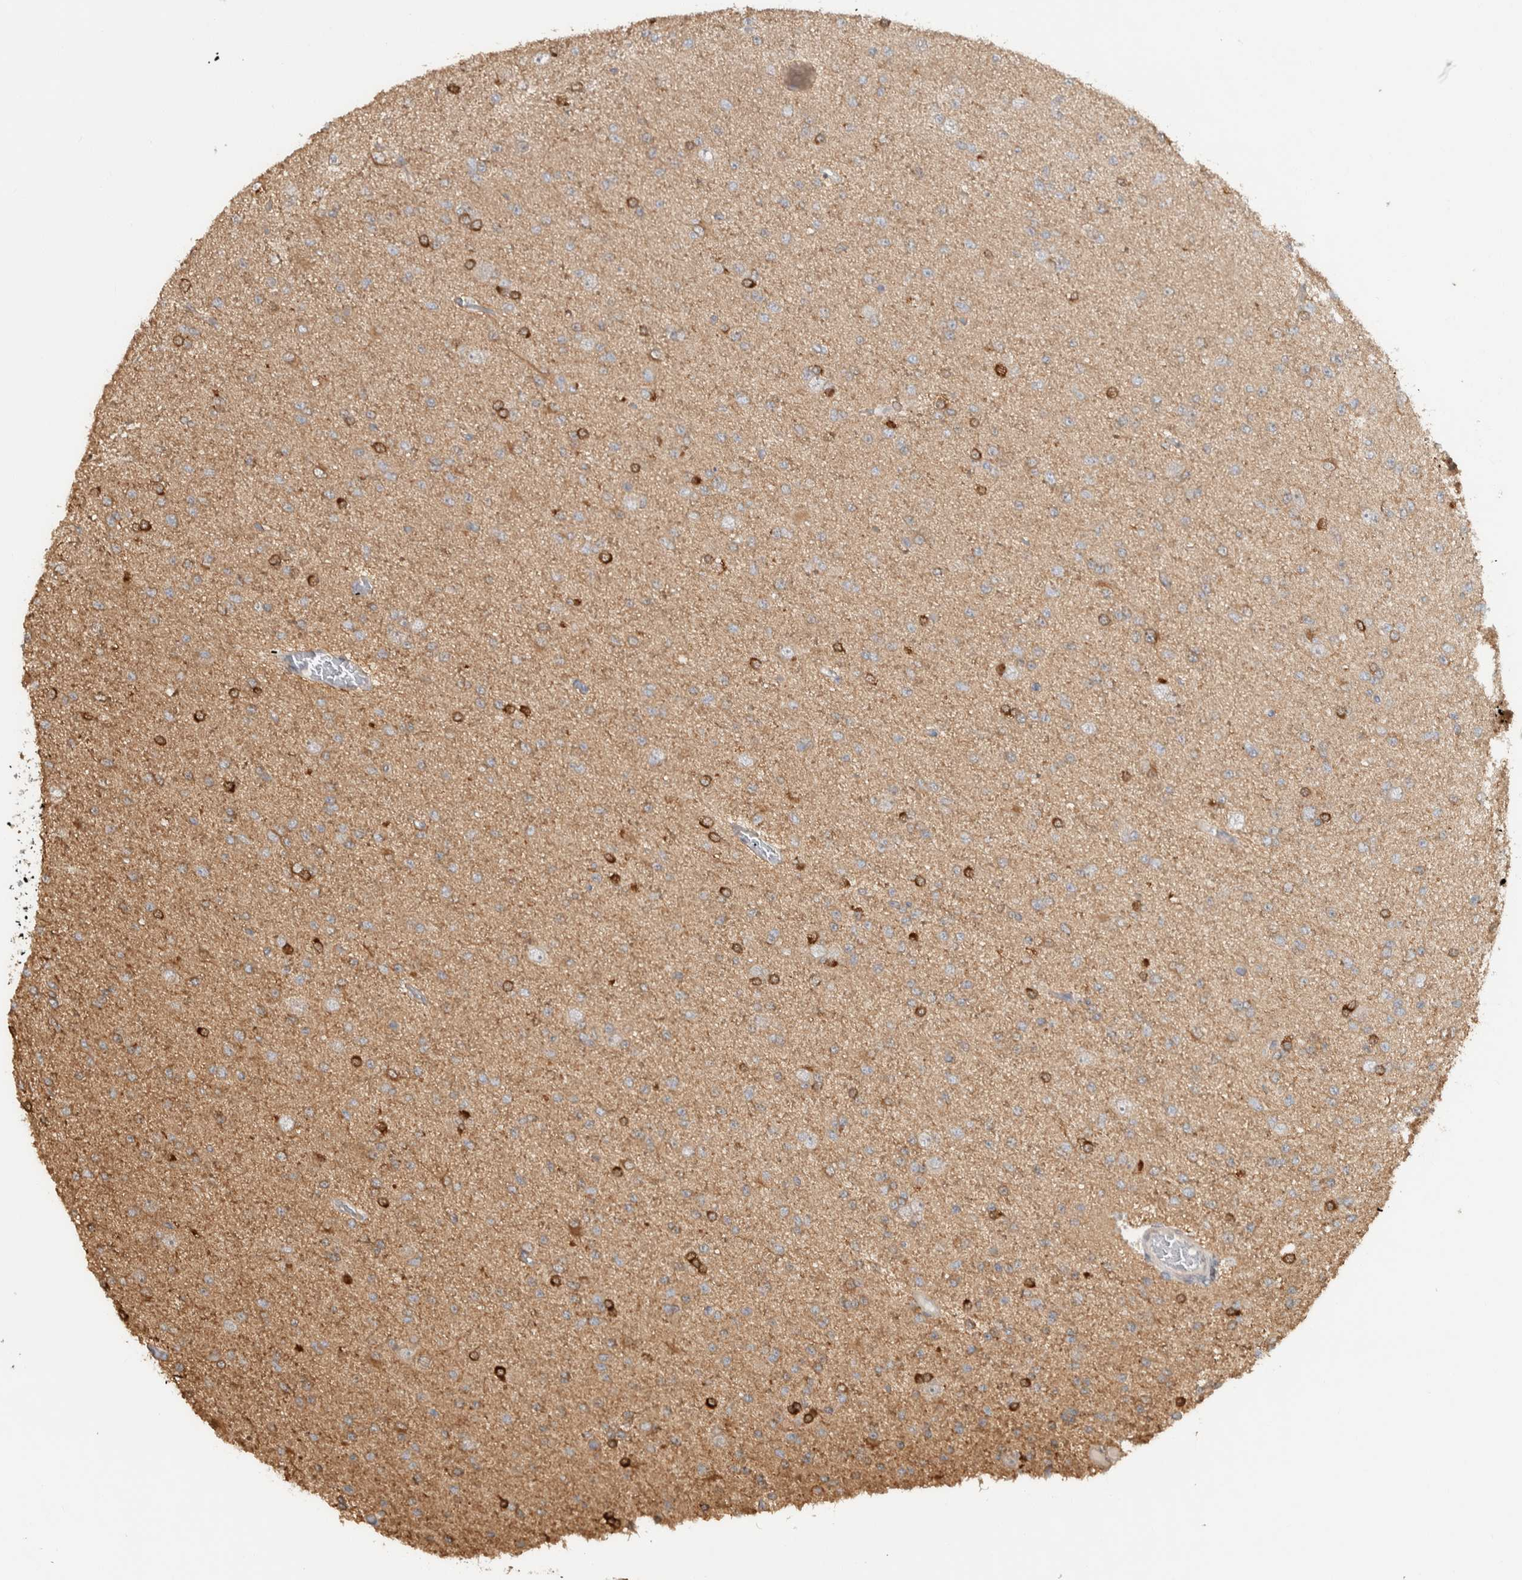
{"staining": {"intensity": "moderate", "quantity": "25%-75%", "location": "cytoplasmic/membranous"}, "tissue": "glioma", "cell_type": "Tumor cells", "image_type": "cancer", "snomed": [{"axis": "morphology", "description": "Glioma, malignant, Low grade"}, {"axis": "topography", "description": "Brain"}], "caption": "DAB immunohistochemical staining of malignant glioma (low-grade) reveals moderate cytoplasmic/membranous protein positivity in approximately 25%-75% of tumor cells.", "gene": "CNTROB", "patient": {"sex": "female", "age": 22}}